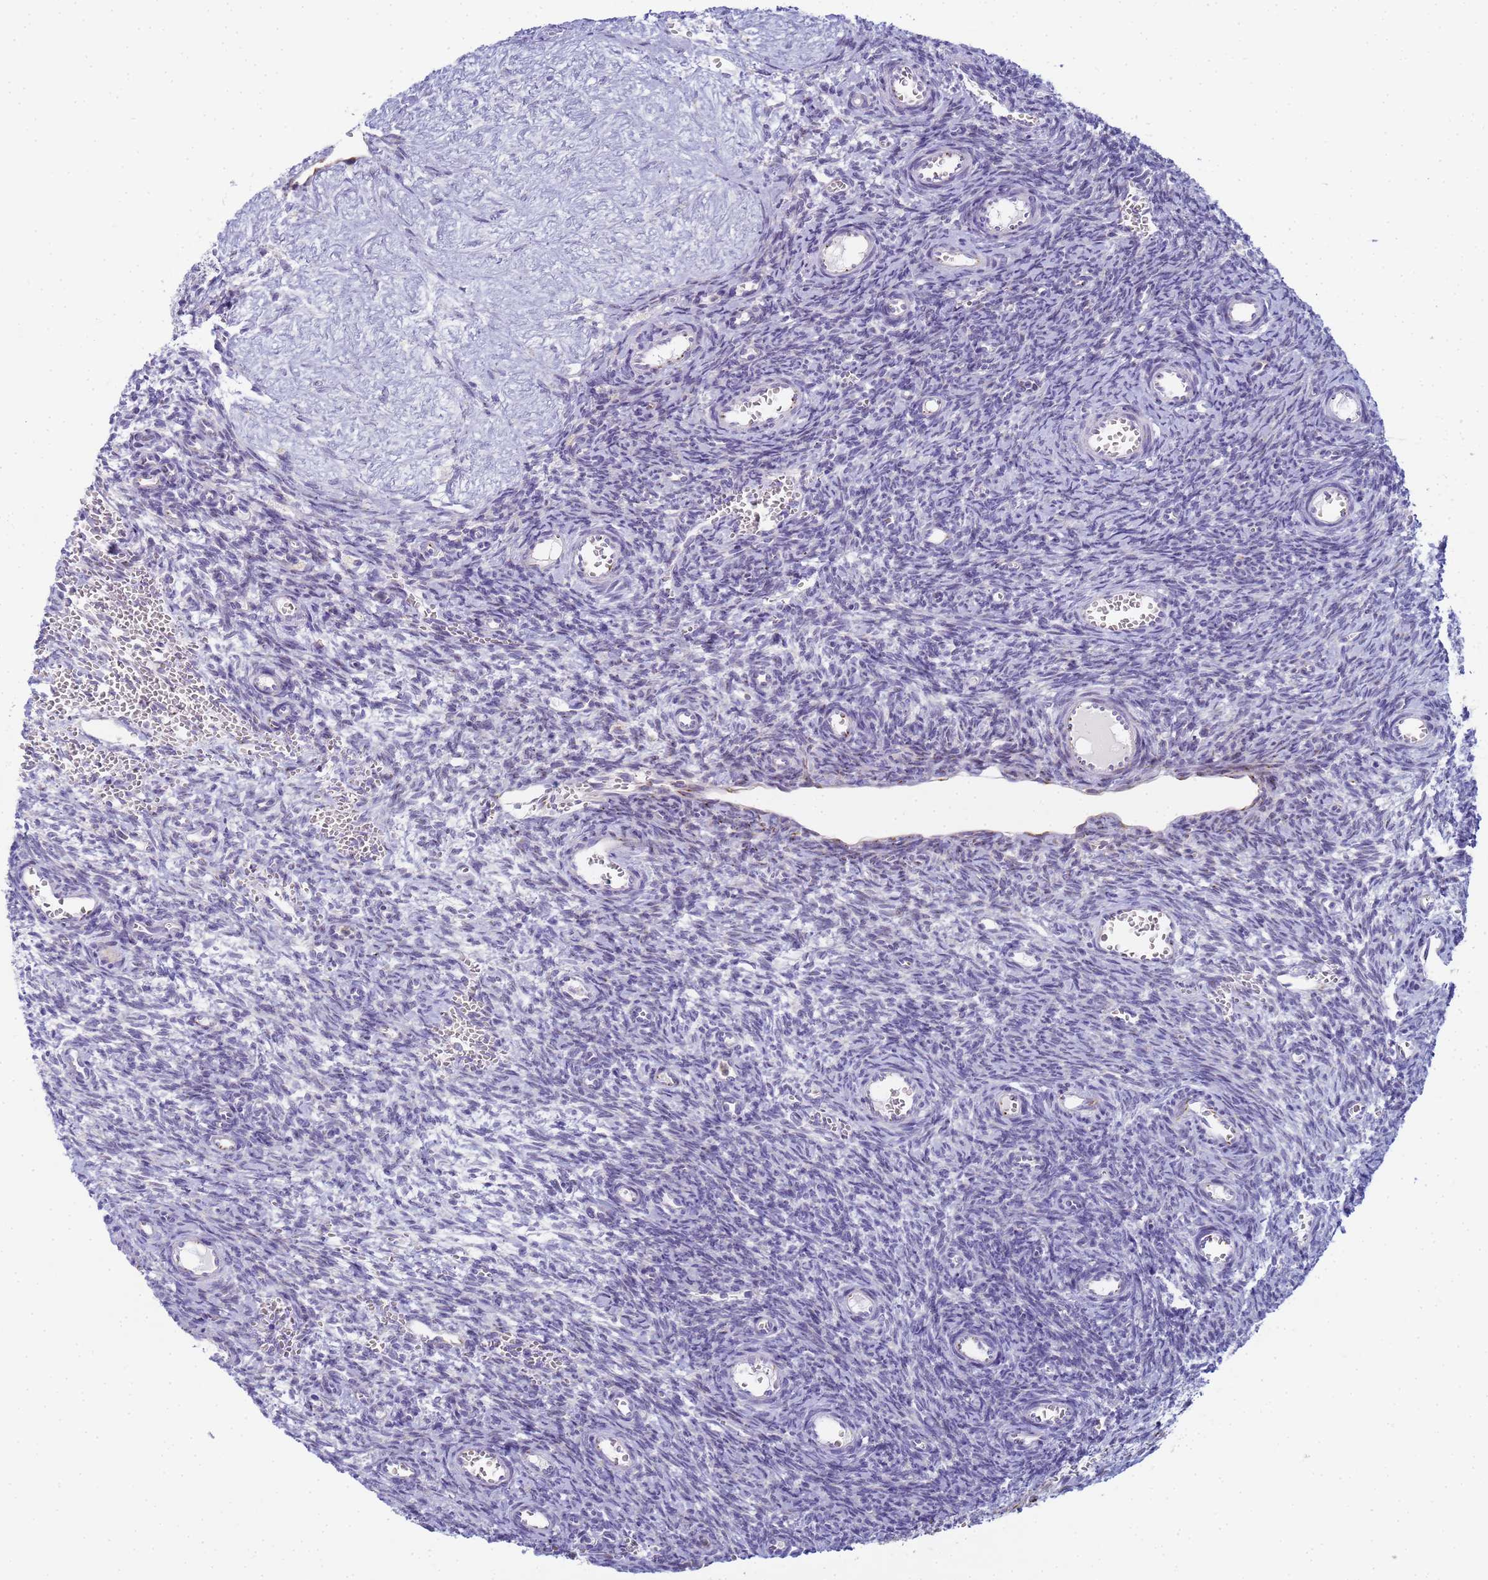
{"staining": {"intensity": "negative", "quantity": "none", "location": "none"}, "tissue": "ovary", "cell_type": "Ovarian stroma cells", "image_type": "normal", "snomed": [{"axis": "morphology", "description": "Normal tissue, NOS"}, {"axis": "topography", "description": "Ovary"}], "caption": "This is an immunohistochemistry histopathology image of unremarkable ovary. There is no staining in ovarian stroma cells.", "gene": "CR1", "patient": {"sex": "female", "age": 39}}